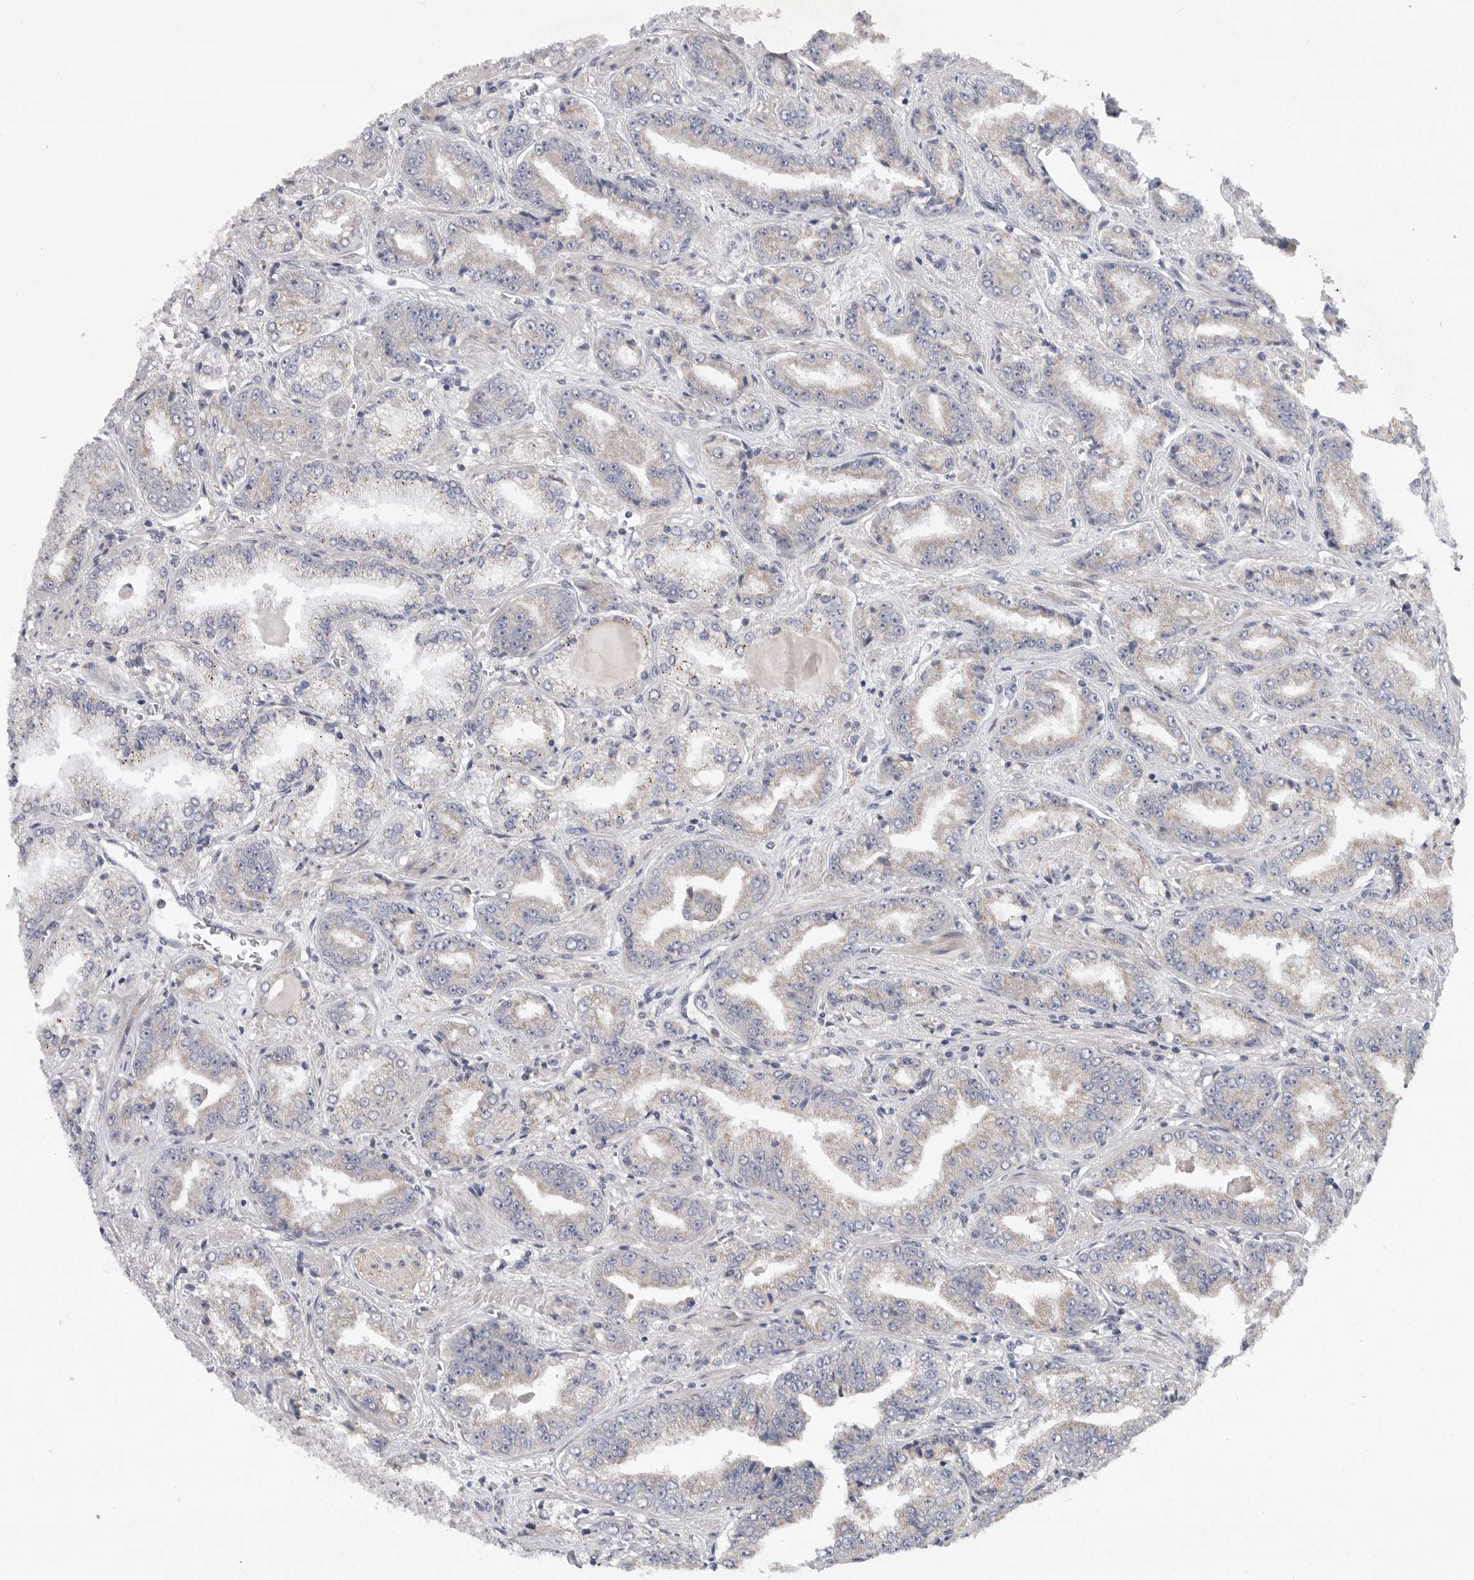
{"staining": {"intensity": "negative", "quantity": "none", "location": "none"}, "tissue": "prostate cancer", "cell_type": "Tumor cells", "image_type": "cancer", "snomed": [{"axis": "morphology", "description": "Adenocarcinoma, High grade"}, {"axis": "topography", "description": "Prostate"}], "caption": "An IHC micrograph of prostate cancer is shown. There is no staining in tumor cells of prostate cancer. (Brightfield microscopy of DAB (3,3'-diaminobenzidine) immunohistochemistry (IHC) at high magnification).", "gene": "FBXO43", "patient": {"sex": "male", "age": 71}}